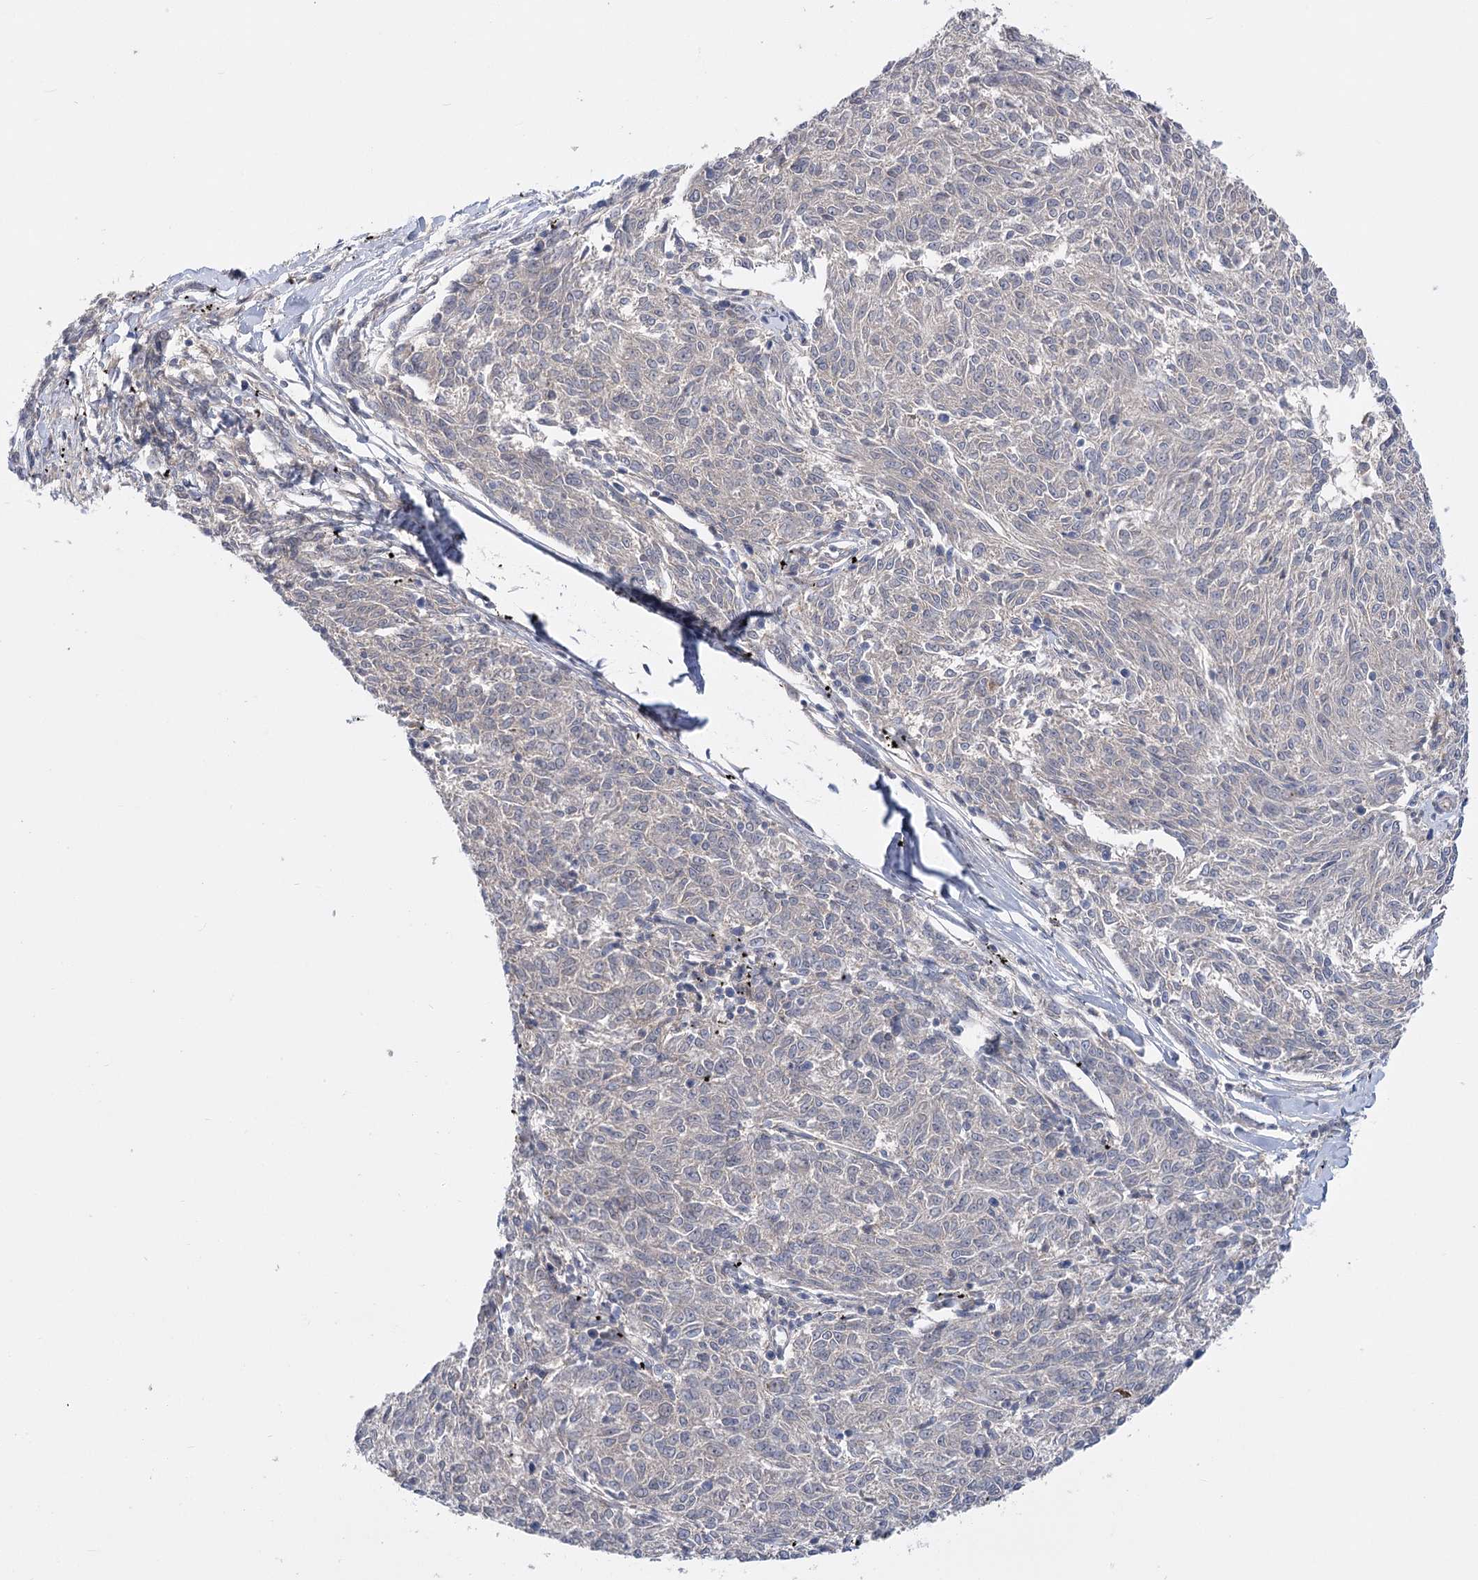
{"staining": {"intensity": "negative", "quantity": "none", "location": "none"}, "tissue": "melanoma", "cell_type": "Tumor cells", "image_type": "cancer", "snomed": [{"axis": "morphology", "description": "Malignant melanoma, NOS"}, {"axis": "topography", "description": "Skin"}], "caption": "Tumor cells are negative for protein expression in human melanoma.", "gene": "PCDHA1", "patient": {"sex": "female", "age": 72}}